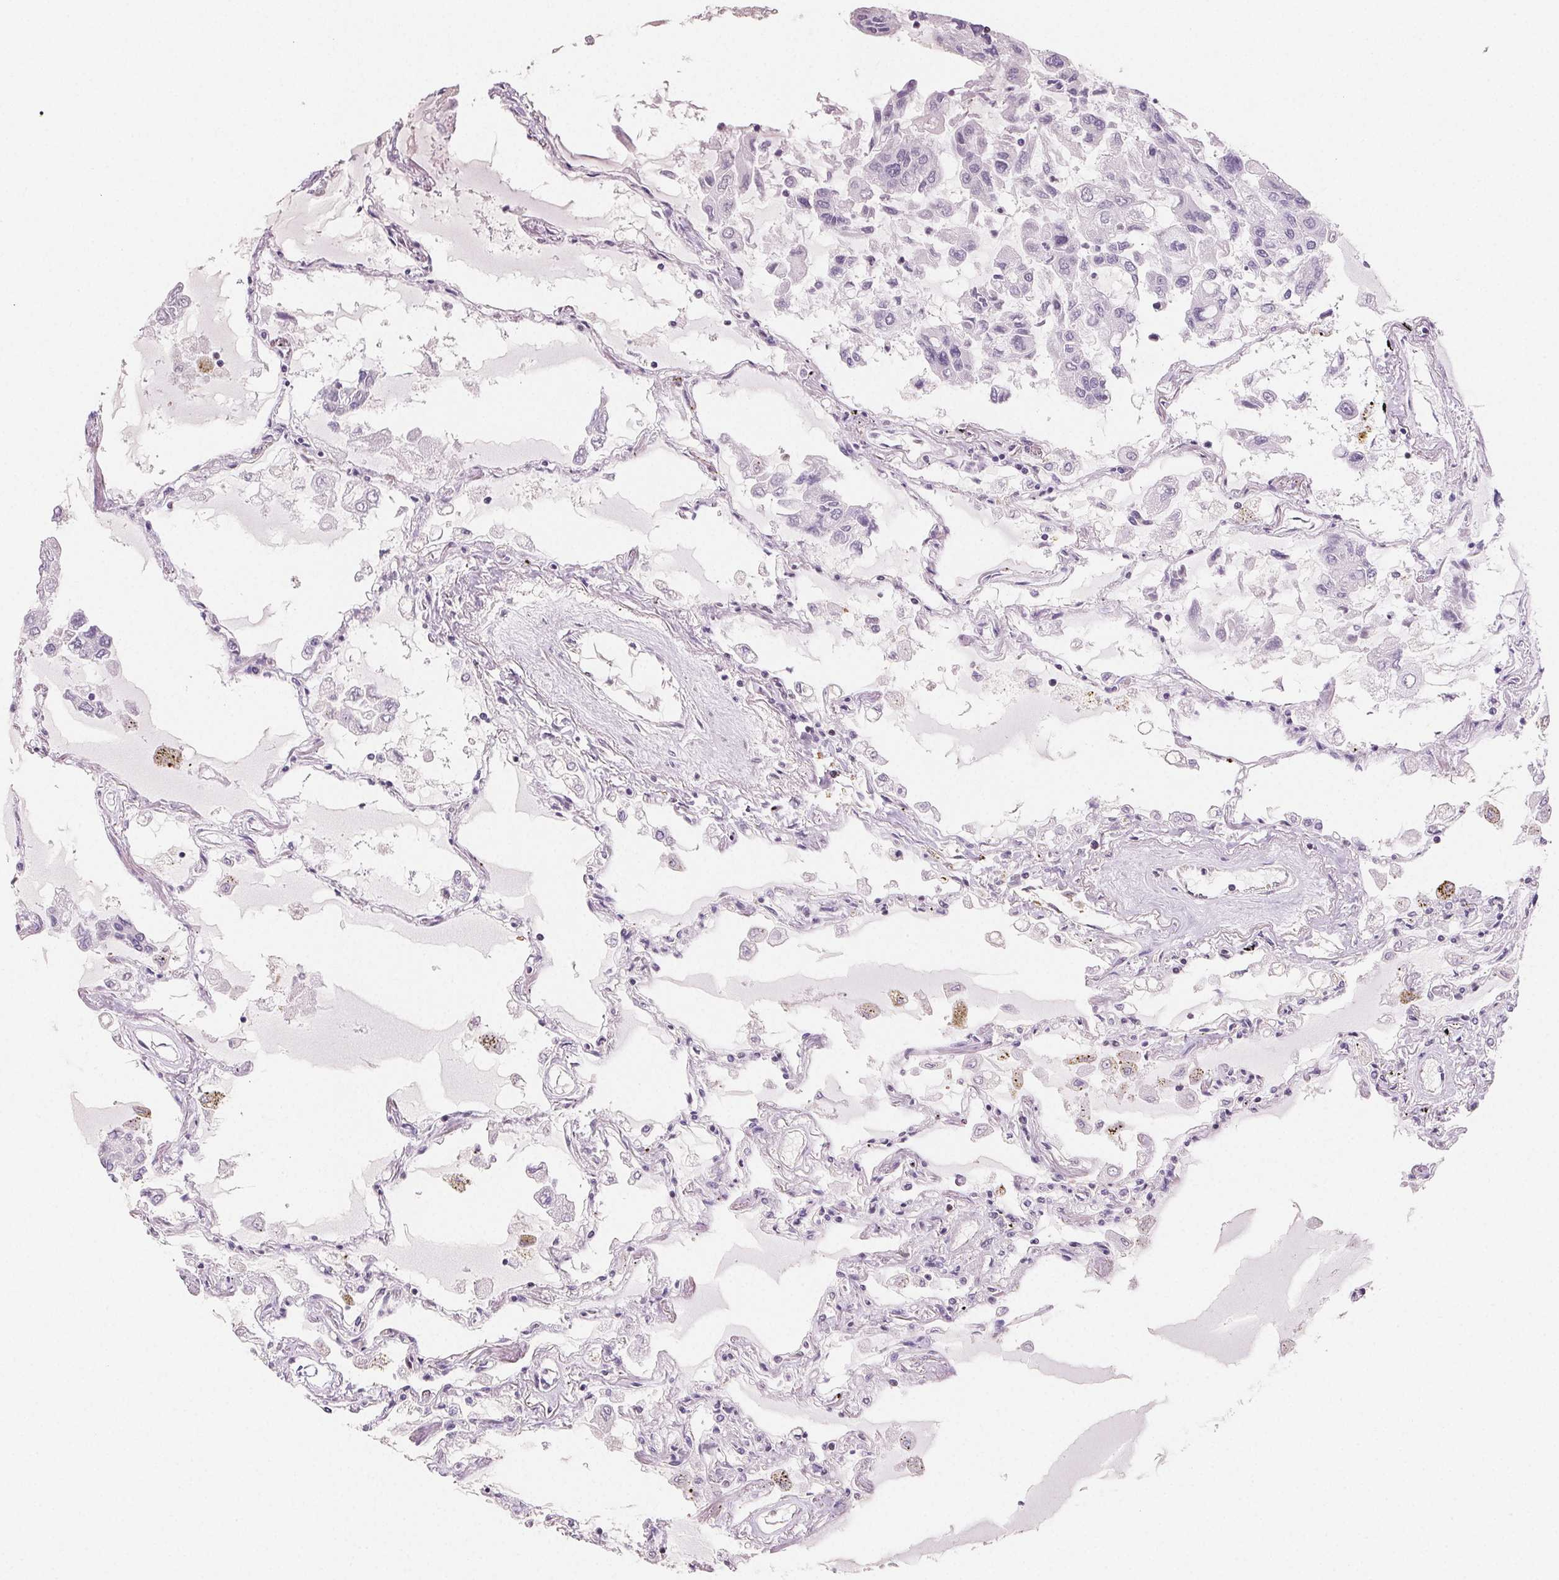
{"staining": {"intensity": "weak", "quantity": "<25%", "location": "cytoplasmic/membranous"}, "tissue": "lung", "cell_type": "Alveolar cells", "image_type": "normal", "snomed": [{"axis": "morphology", "description": "Normal tissue, NOS"}, {"axis": "morphology", "description": "Adenocarcinoma, NOS"}, {"axis": "topography", "description": "Cartilage tissue"}, {"axis": "topography", "description": "Lung"}], "caption": "Lung was stained to show a protein in brown. There is no significant expression in alveolar cells.", "gene": "GBP1", "patient": {"sex": "female", "age": 67}}